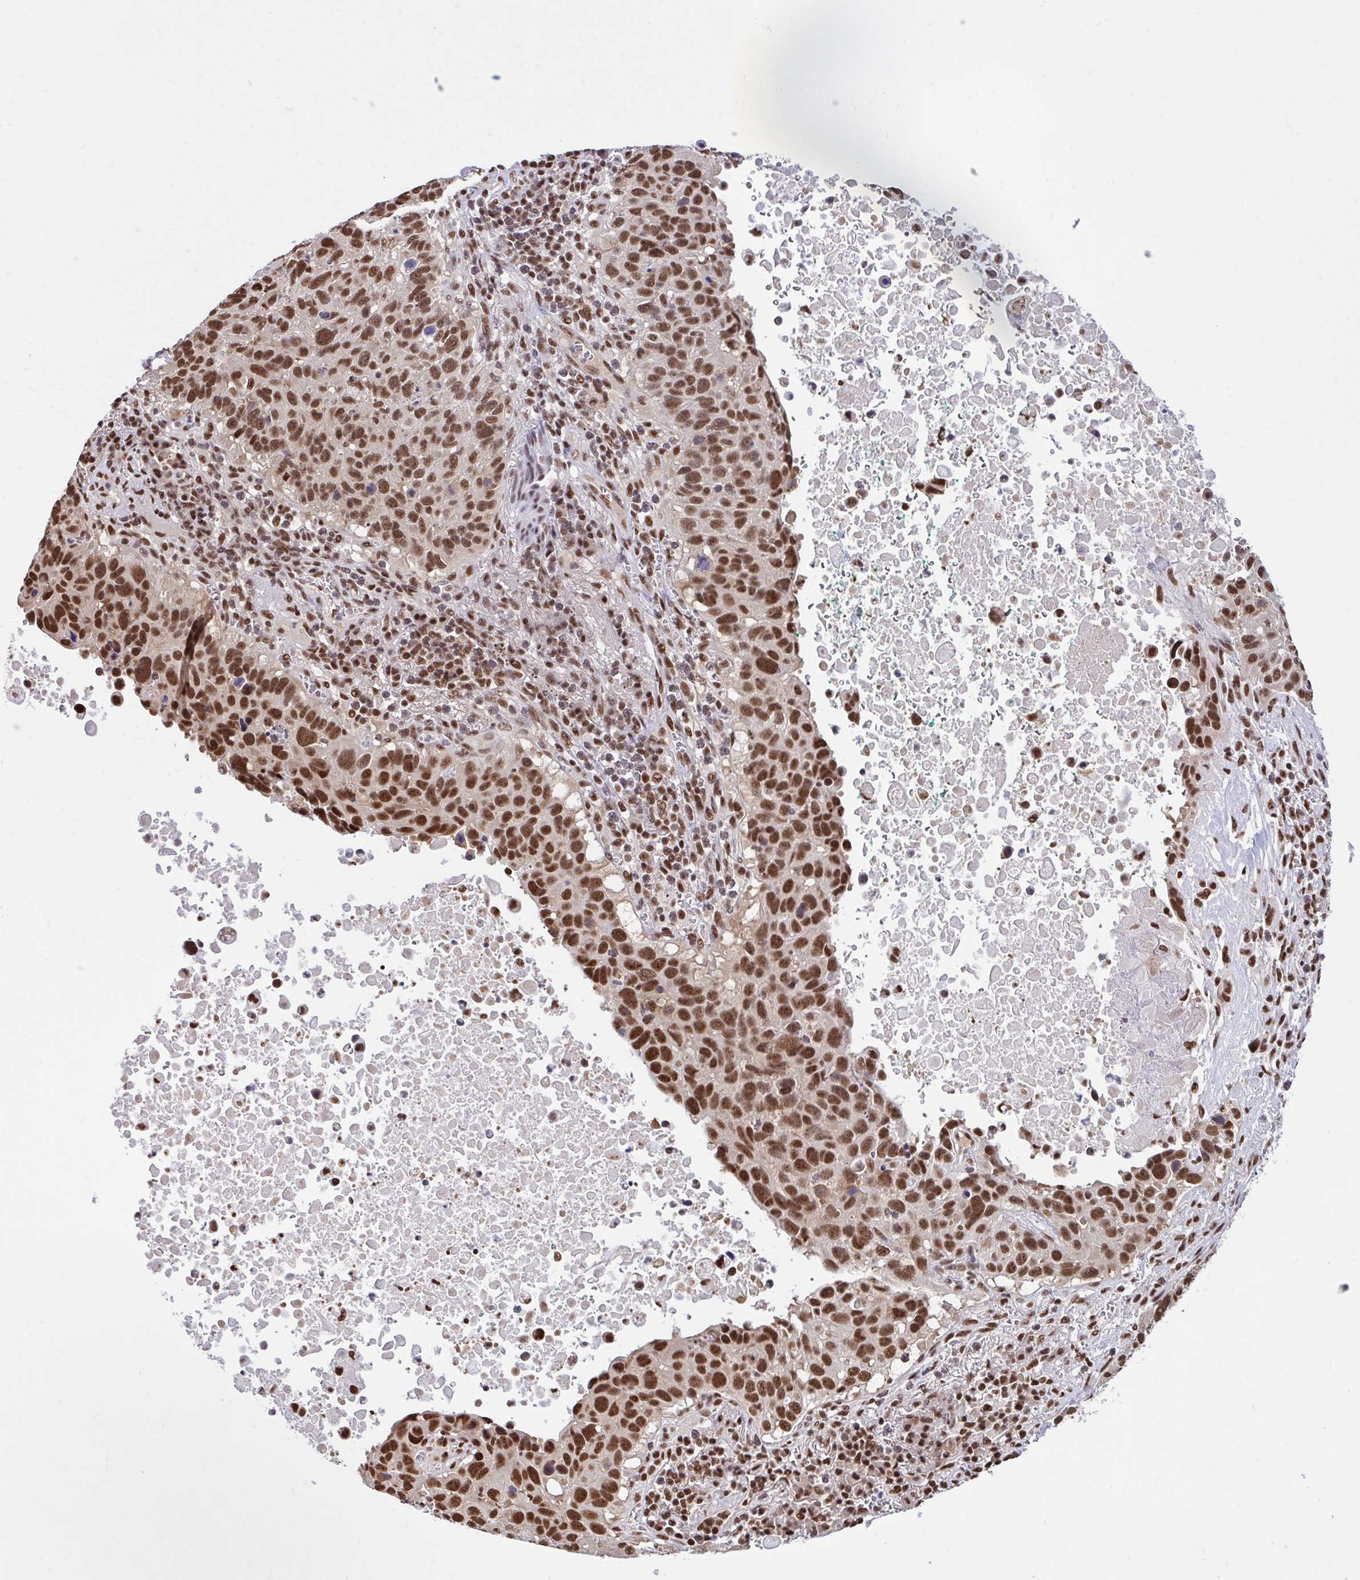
{"staining": {"intensity": "strong", "quantity": ">75%", "location": "nuclear"}, "tissue": "lung cancer", "cell_type": "Tumor cells", "image_type": "cancer", "snomed": [{"axis": "morphology", "description": "Squamous cell carcinoma, NOS"}, {"axis": "topography", "description": "Lung"}], "caption": "IHC of squamous cell carcinoma (lung) displays high levels of strong nuclear expression in about >75% of tumor cells.", "gene": "ABCA9", "patient": {"sex": "male", "age": 66}}